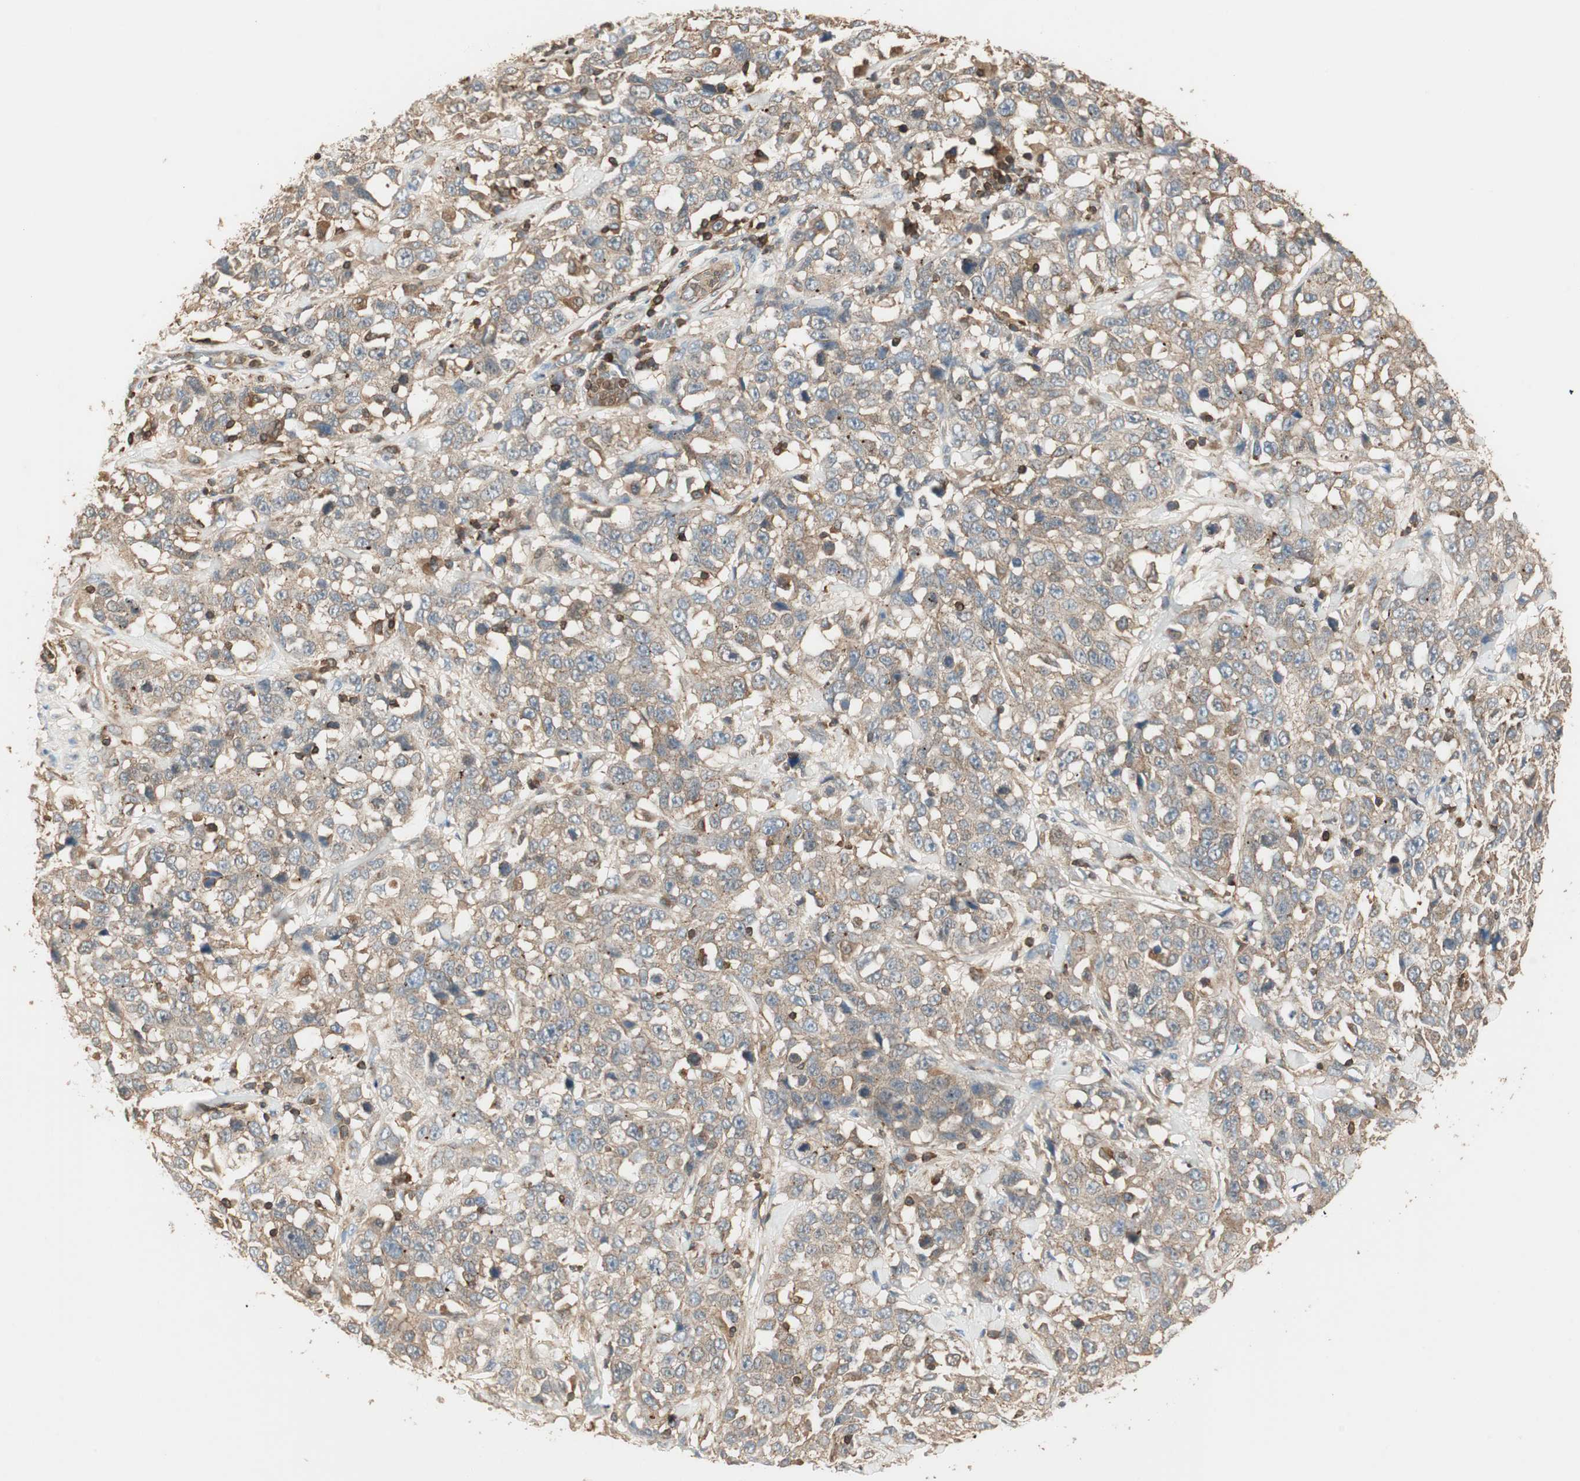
{"staining": {"intensity": "weak", "quantity": ">75%", "location": "cytoplasmic/membranous"}, "tissue": "stomach cancer", "cell_type": "Tumor cells", "image_type": "cancer", "snomed": [{"axis": "morphology", "description": "Normal tissue, NOS"}, {"axis": "morphology", "description": "Adenocarcinoma, NOS"}, {"axis": "topography", "description": "Stomach"}], "caption": "A histopathology image of human stomach adenocarcinoma stained for a protein demonstrates weak cytoplasmic/membranous brown staining in tumor cells. Using DAB (3,3'-diaminobenzidine) (brown) and hematoxylin (blue) stains, captured at high magnification using brightfield microscopy.", "gene": "CRLF3", "patient": {"sex": "male", "age": 48}}